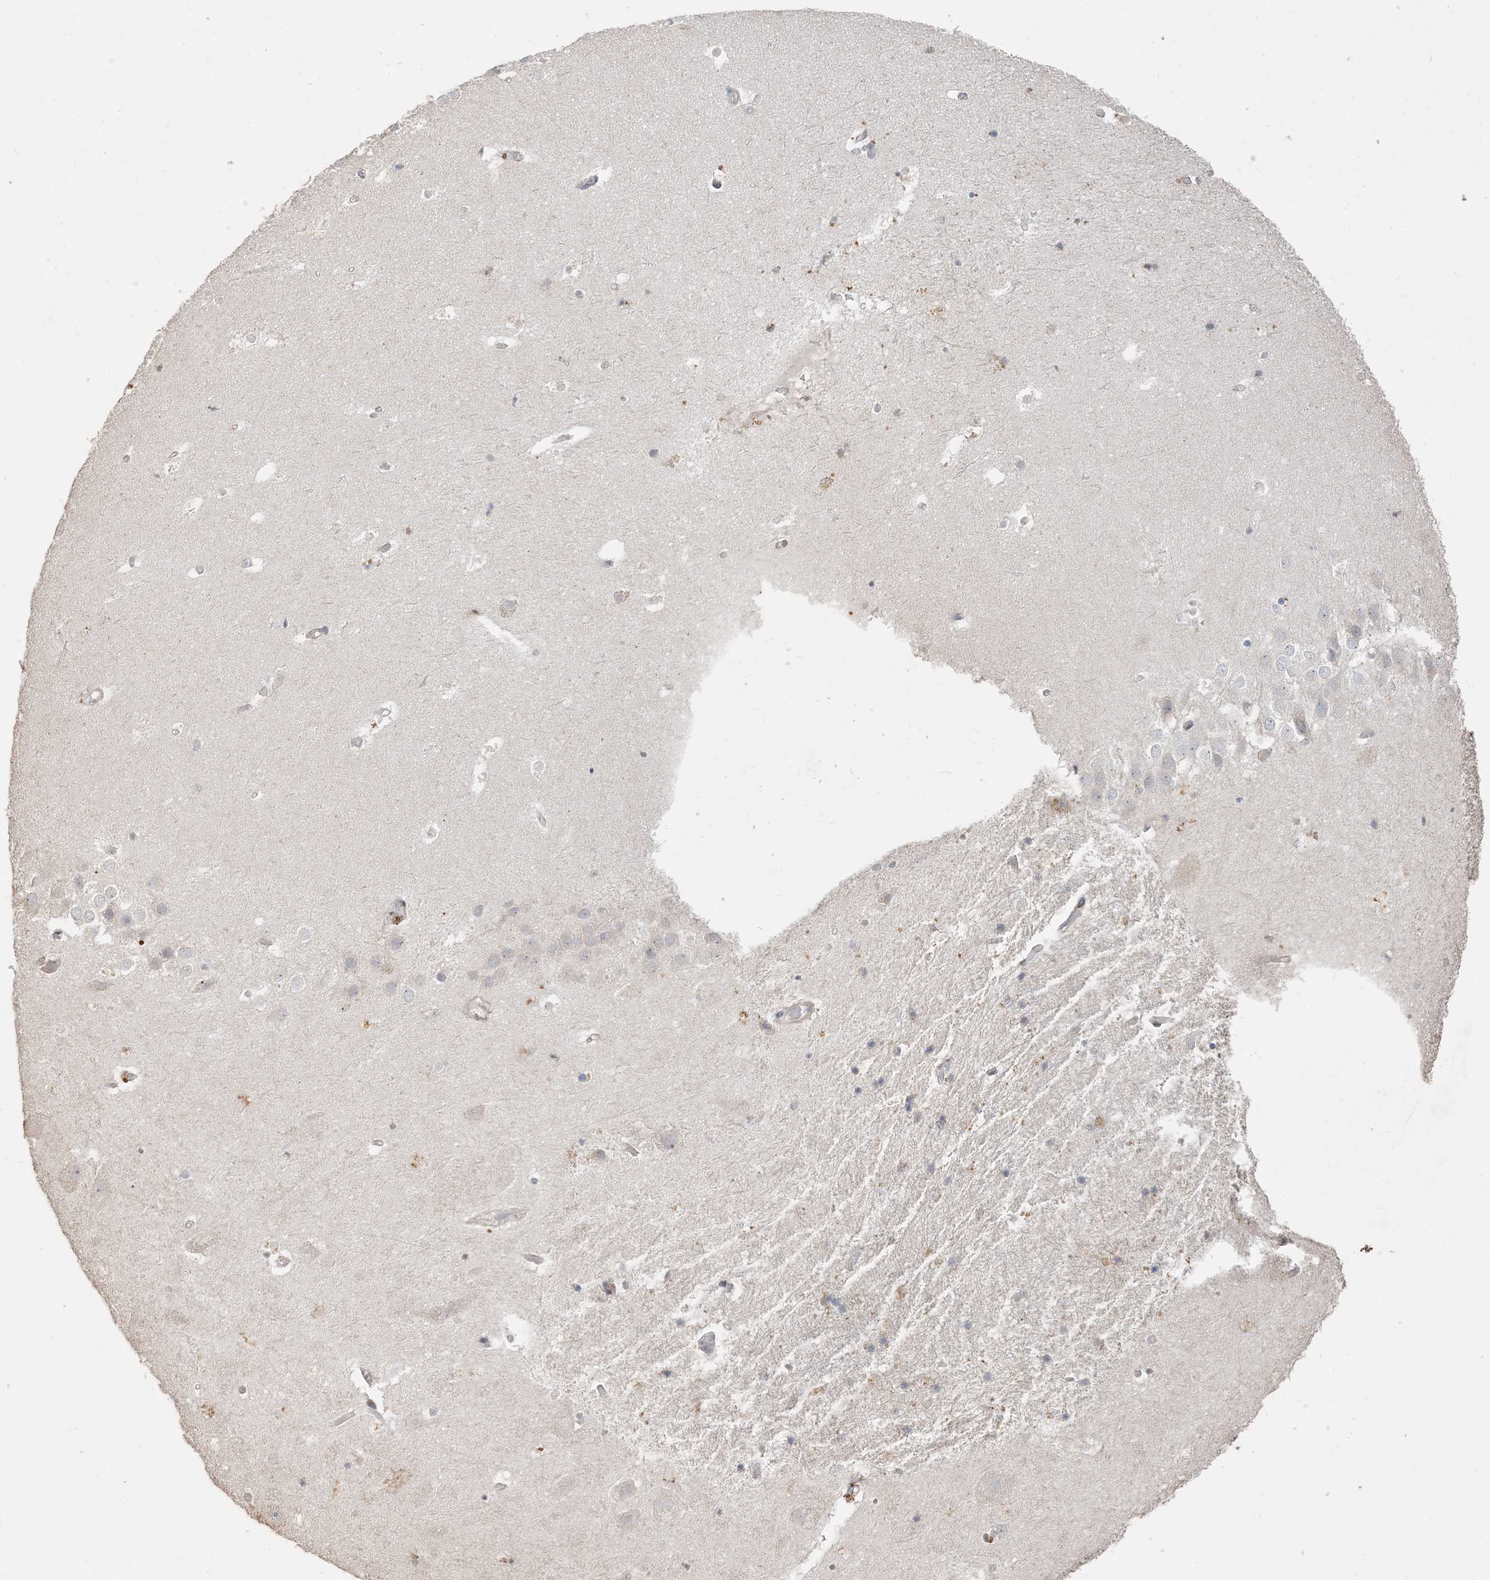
{"staining": {"intensity": "negative", "quantity": "none", "location": "none"}, "tissue": "hippocampus", "cell_type": "Glial cells", "image_type": "normal", "snomed": [{"axis": "morphology", "description": "Normal tissue, NOS"}, {"axis": "topography", "description": "Hippocampus"}], "caption": "Immunohistochemical staining of normal human hippocampus shows no significant positivity in glial cells. Brightfield microscopy of IHC stained with DAB (brown) and hematoxylin (blue), captured at high magnification.", "gene": "RNF175", "patient": {"sex": "female", "age": 52}}